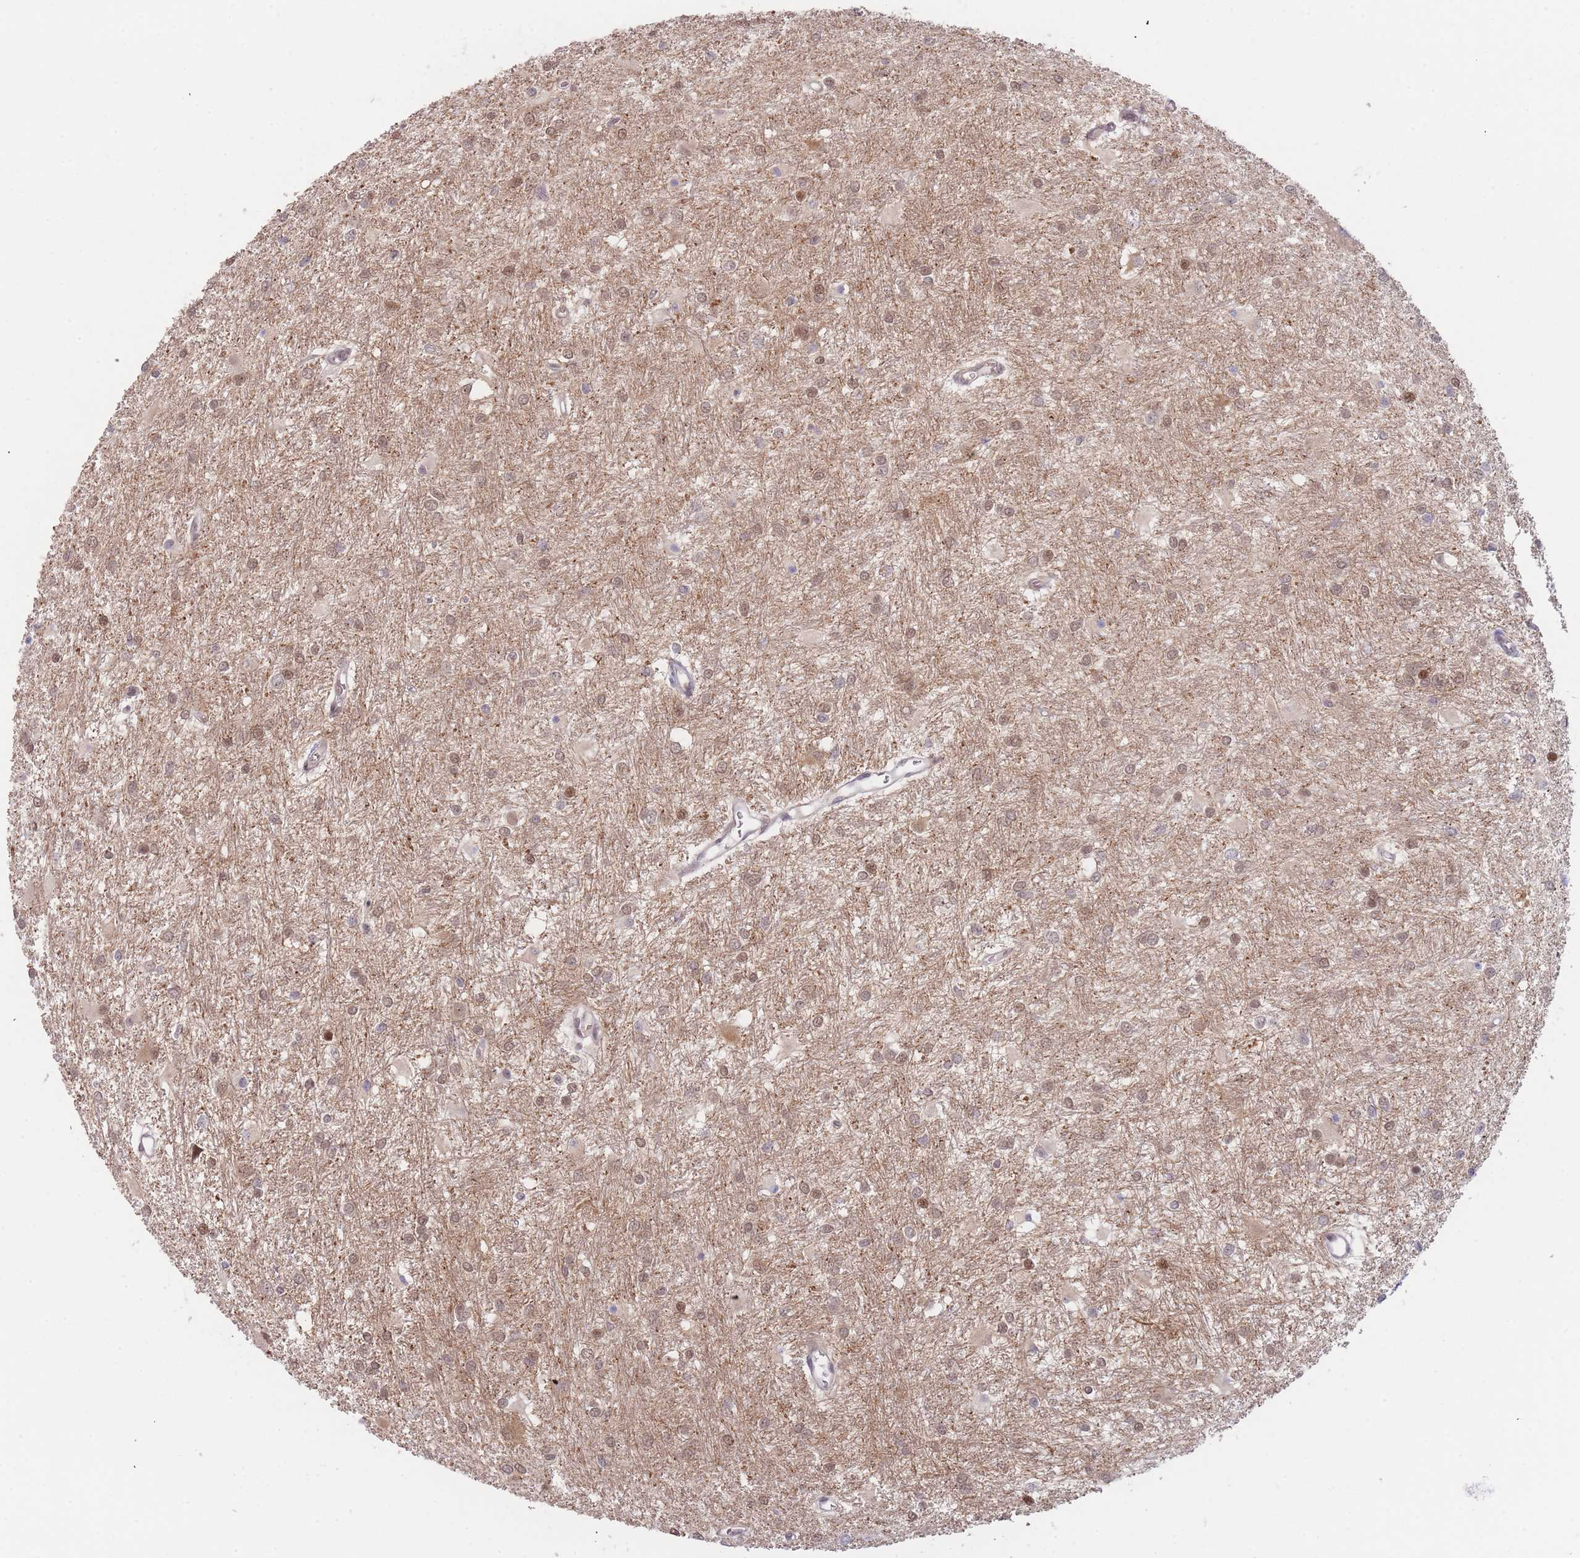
{"staining": {"intensity": "moderate", "quantity": ">75%", "location": "nuclear"}, "tissue": "glioma", "cell_type": "Tumor cells", "image_type": "cancer", "snomed": [{"axis": "morphology", "description": "Glioma, malignant, High grade"}, {"axis": "topography", "description": "Brain"}], "caption": "Immunohistochemistry (IHC) staining of glioma, which displays medium levels of moderate nuclear positivity in approximately >75% of tumor cells indicating moderate nuclear protein staining. The staining was performed using DAB (brown) for protein detection and nuclei were counterstained in hematoxylin (blue).", "gene": "DEAF1", "patient": {"sex": "female", "age": 50}}